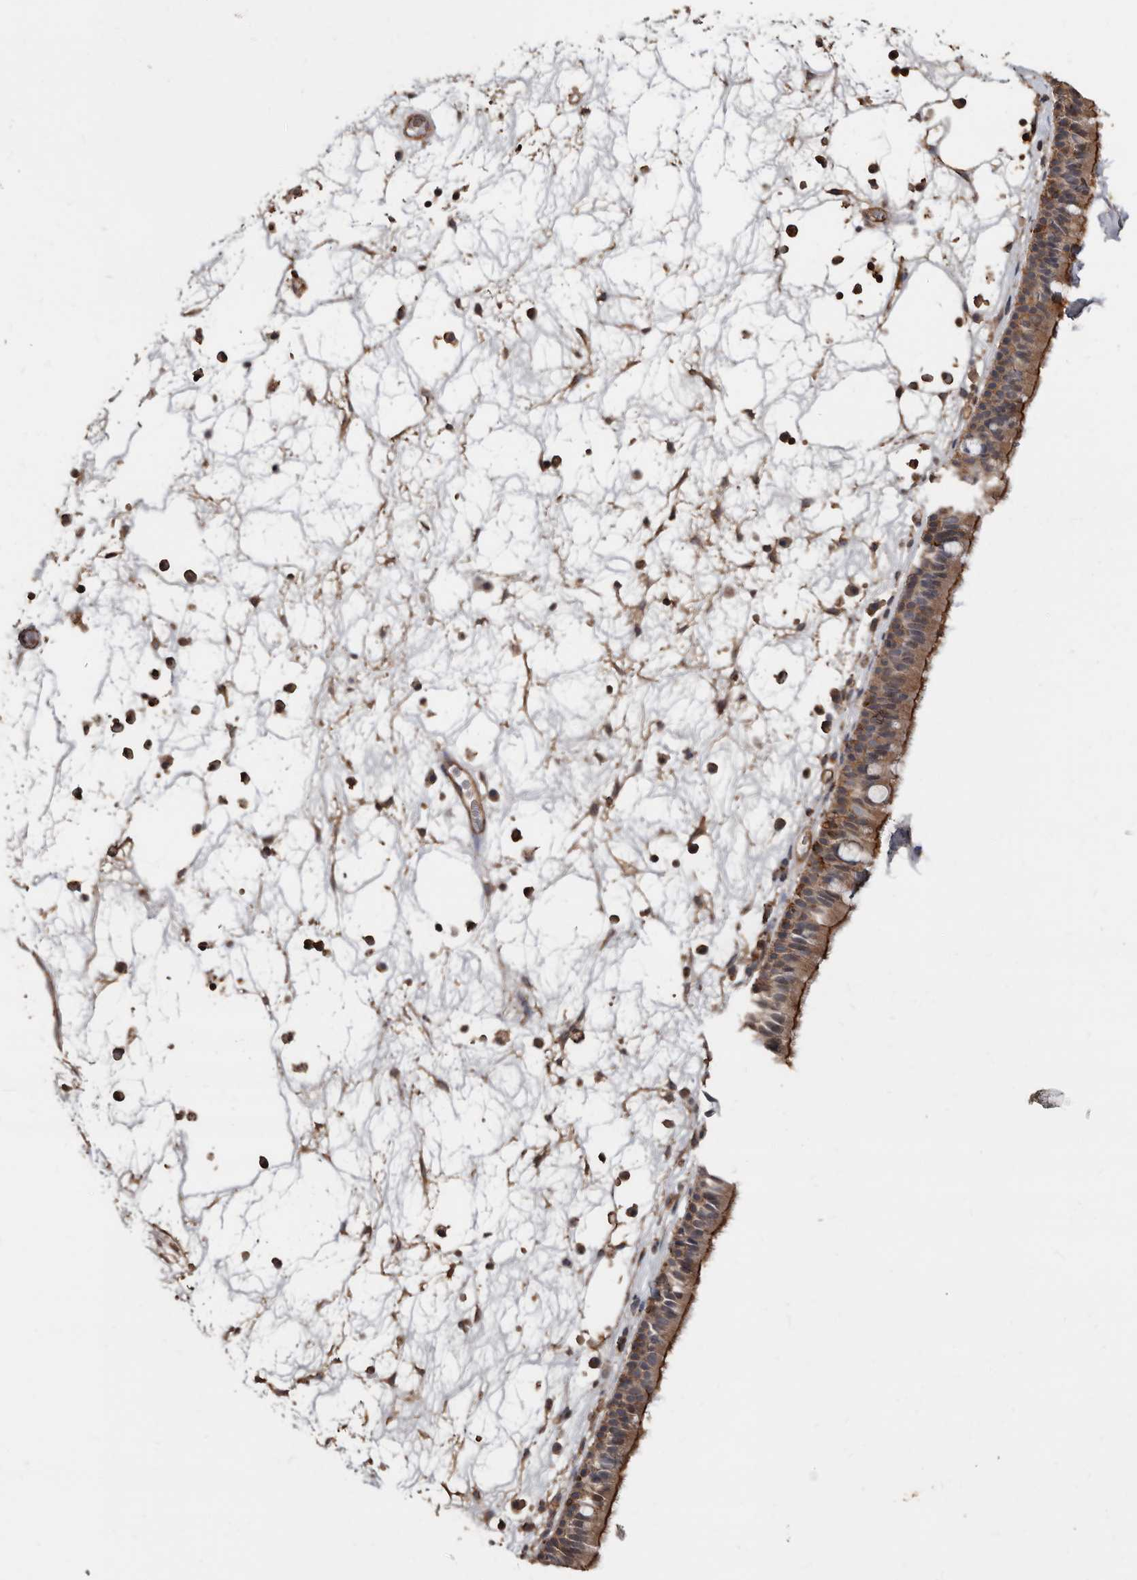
{"staining": {"intensity": "moderate", "quantity": ">75%", "location": "cytoplasmic/membranous"}, "tissue": "nasopharynx", "cell_type": "Respiratory epithelial cells", "image_type": "normal", "snomed": [{"axis": "morphology", "description": "Normal tissue, NOS"}, {"axis": "morphology", "description": "Inflammation, NOS"}, {"axis": "morphology", "description": "Malignant melanoma, Metastatic site"}, {"axis": "topography", "description": "Nasopharynx"}], "caption": "About >75% of respiratory epithelial cells in normal nasopharynx reveal moderate cytoplasmic/membranous protein positivity as visualized by brown immunohistochemical staining.", "gene": "GSK3A", "patient": {"sex": "male", "age": 70}}